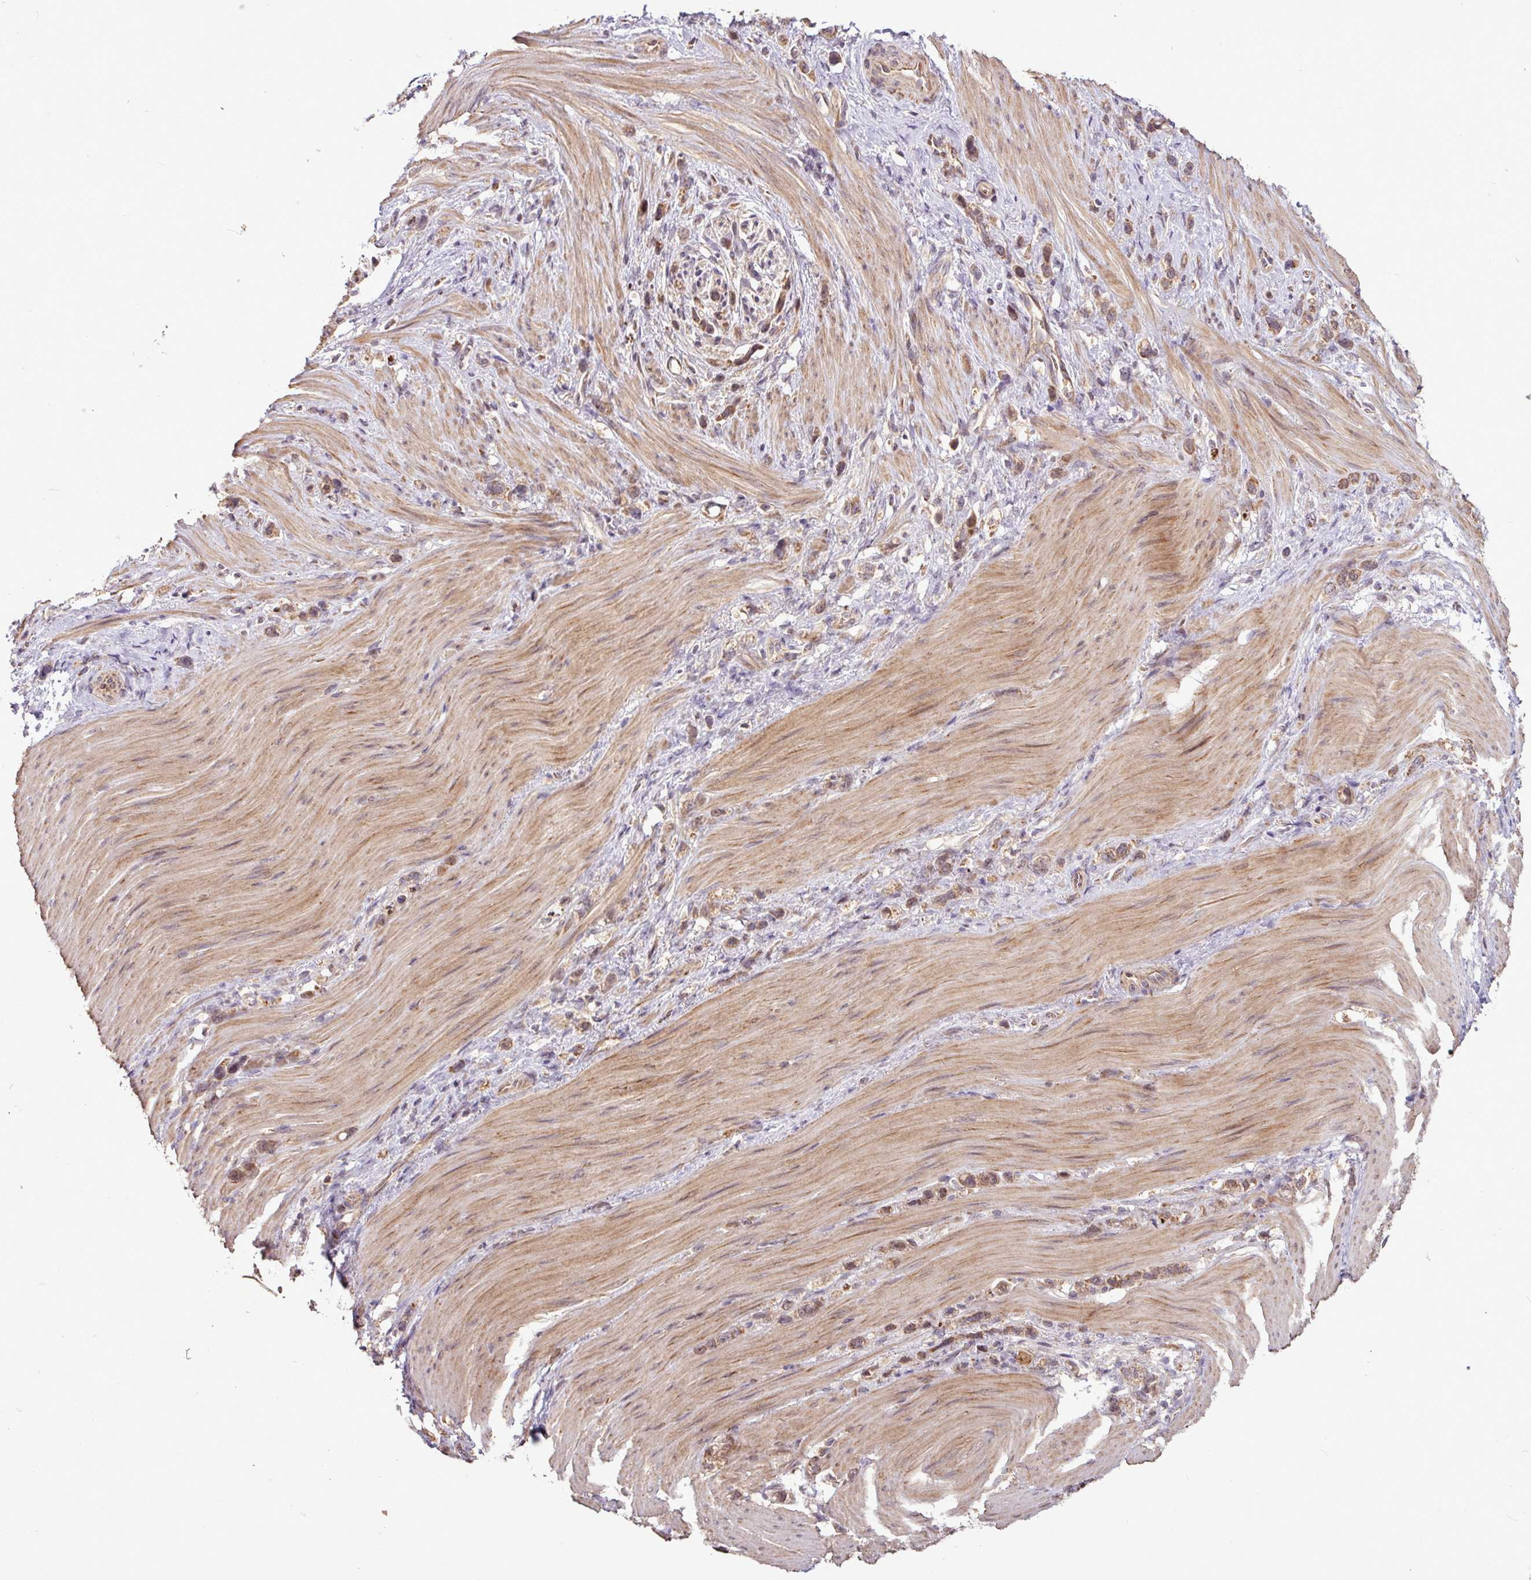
{"staining": {"intensity": "moderate", "quantity": ">75%", "location": "cytoplasmic/membranous"}, "tissue": "stomach cancer", "cell_type": "Tumor cells", "image_type": "cancer", "snomed": [{"axis": "morphology", "description": "Adenocarcinoma, NOS"}, {"axis": "topography", "description": "Stomach"}], "caption": "Protein analysis of stomach cancer (adenocarcinoma) tissue exhibits moderate cytoplasmic/membranous positivity in approximately >75% of tumor cells. (DAB IHC, brown staining for protein, blue staining for nuclei).", "gene": "YPEL3", "patient": {"sex": "female", "age": 65}}